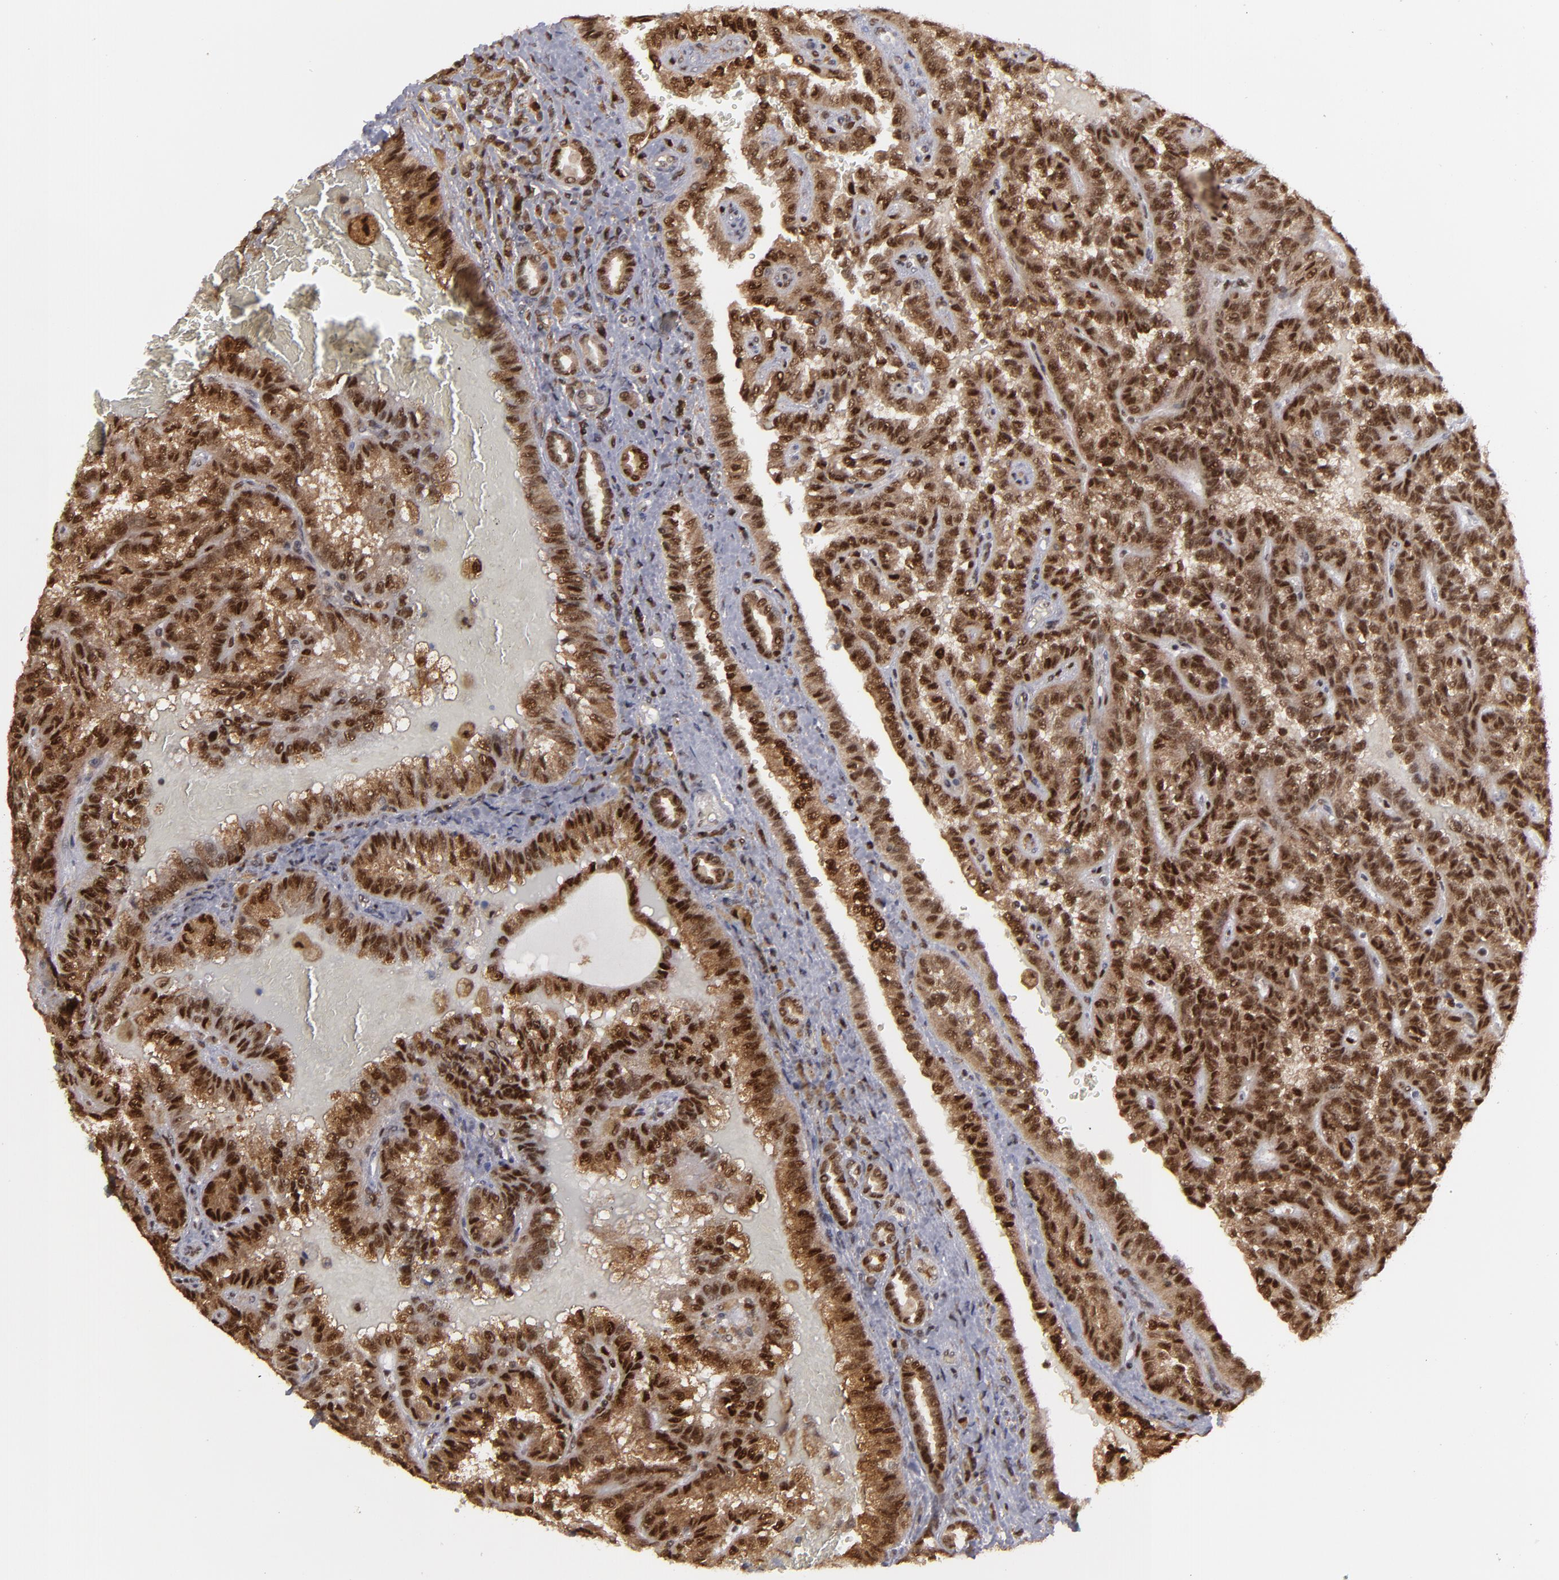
{"staining": {"intensity": "moderate", "quantity": ">75%", "location": "cytoplasmic/membranous,nuclear"}, "tissue": "renal cancer", "cell_type": "Tumor cells", "image_type": "cancer", "snomed": [{"axis": "morphology", "description": "Inflammation, NOS"}, {"axis": "morphology", "description": "Adenocarcinoma, NOS"}, {"axis": "topography", "description": "Kidney"}], "caption": "Human renal cancer (adenocarcinoma) stained for a protein (brown) reveals moderate cytoplasmic/membranous and nuclear positive positivity in approximately >75% of tumor cells.", "gene": "GSR", "patient": {"sex": "male", "age": 68}}